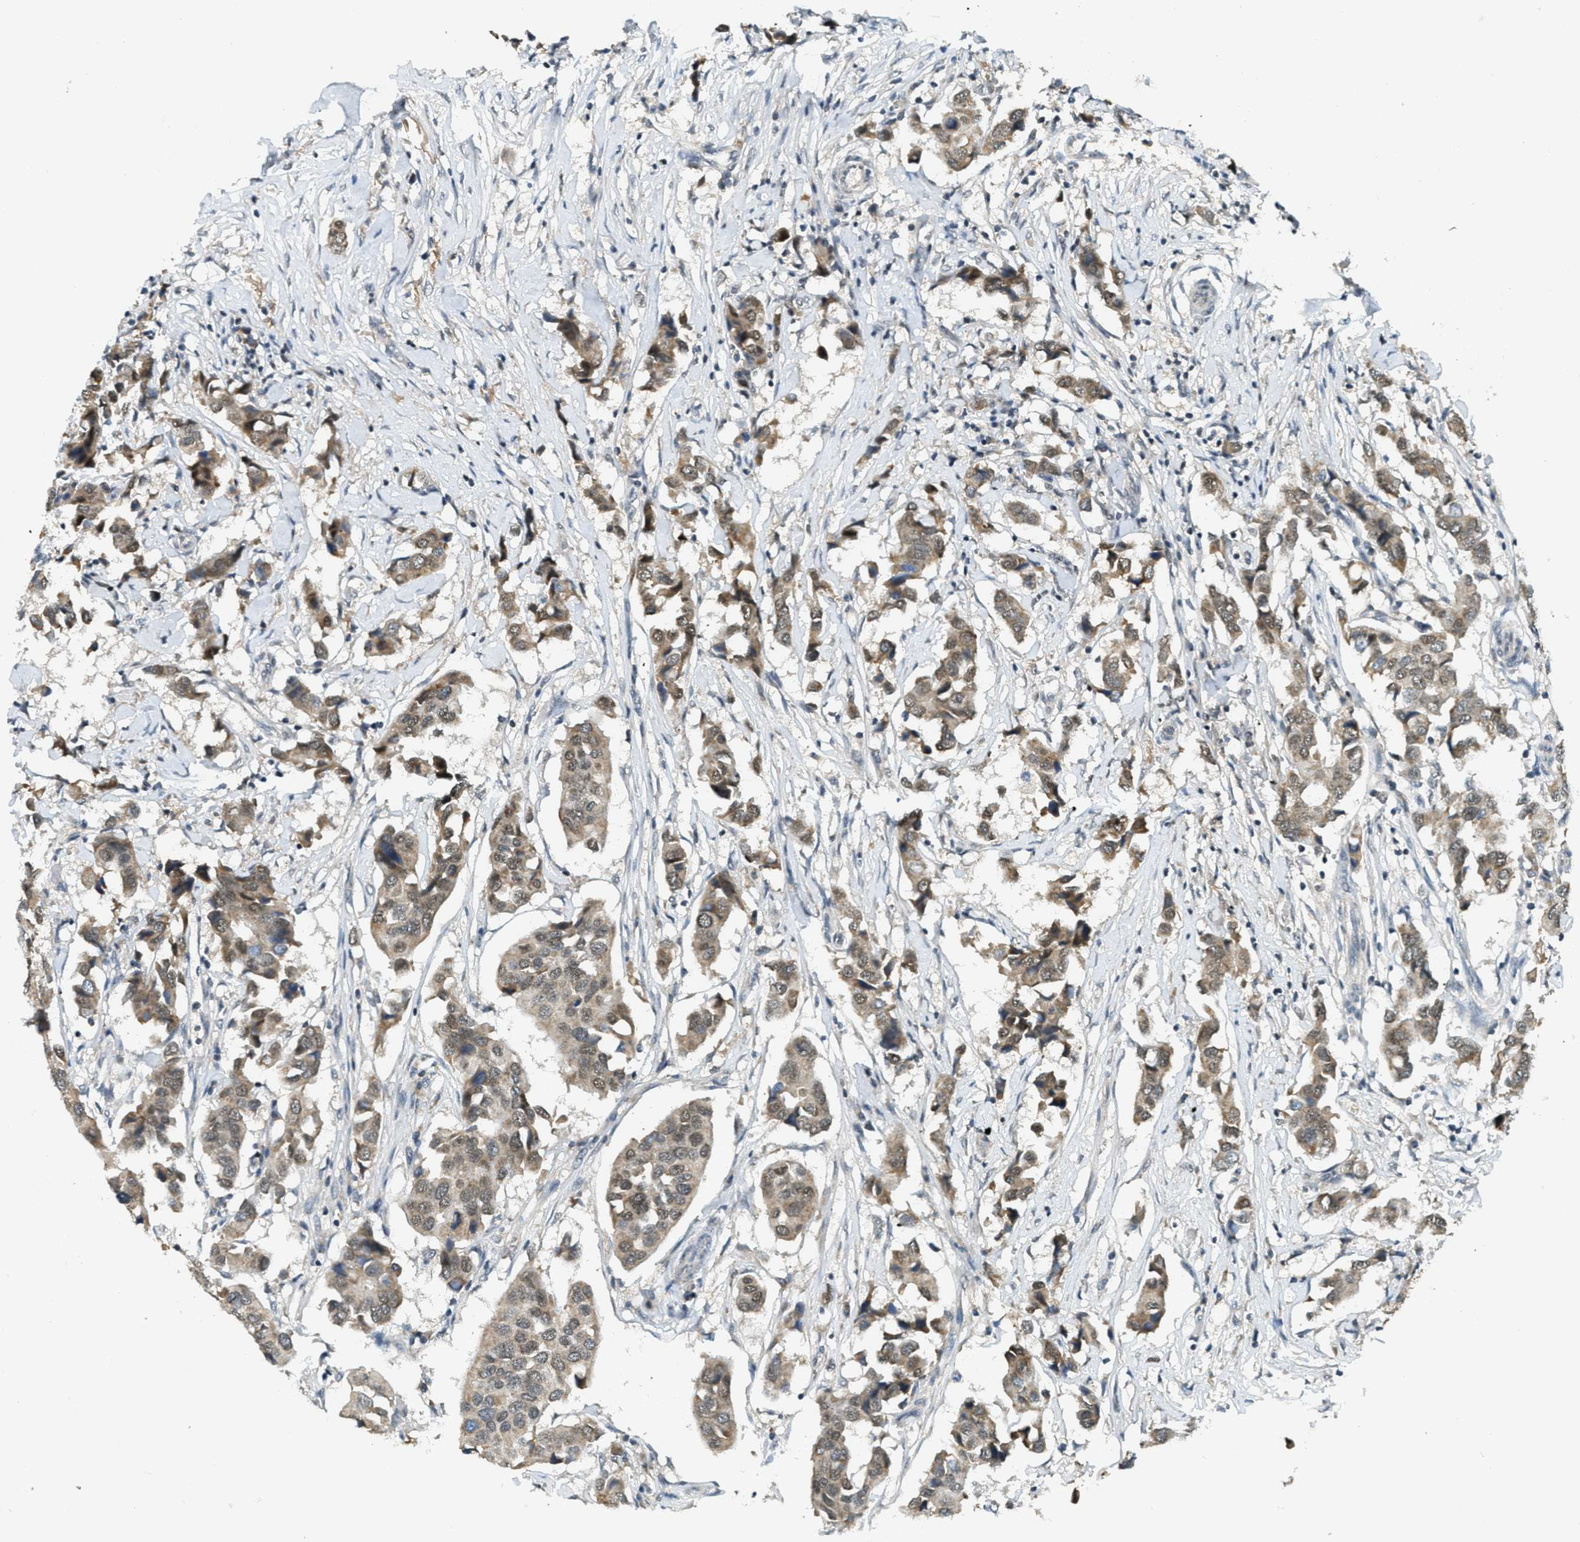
{"staining": {"intensity": "moderate", "quantity": ">75%", "location": "cytoplasmic/membranous,nuclear"}, "tissue": "breast cancer", "cell_type": "Tumor cells", "image_type": "cancer", "snomed": [{"axis": "morphology", "description": "Duct carcinoma"}, {"axis": "topography", "description": "Breast"}], "caption": "The histopathology image demonstrates immunohistochemical staining of invasive ductal carcinoma (breast). There is moderate cytoplasmic/membranous and nuclear expression is identified in about >75% of tumor cells.", "gene": "TCF20", "patient": {"sex": "female", "age": 80}}